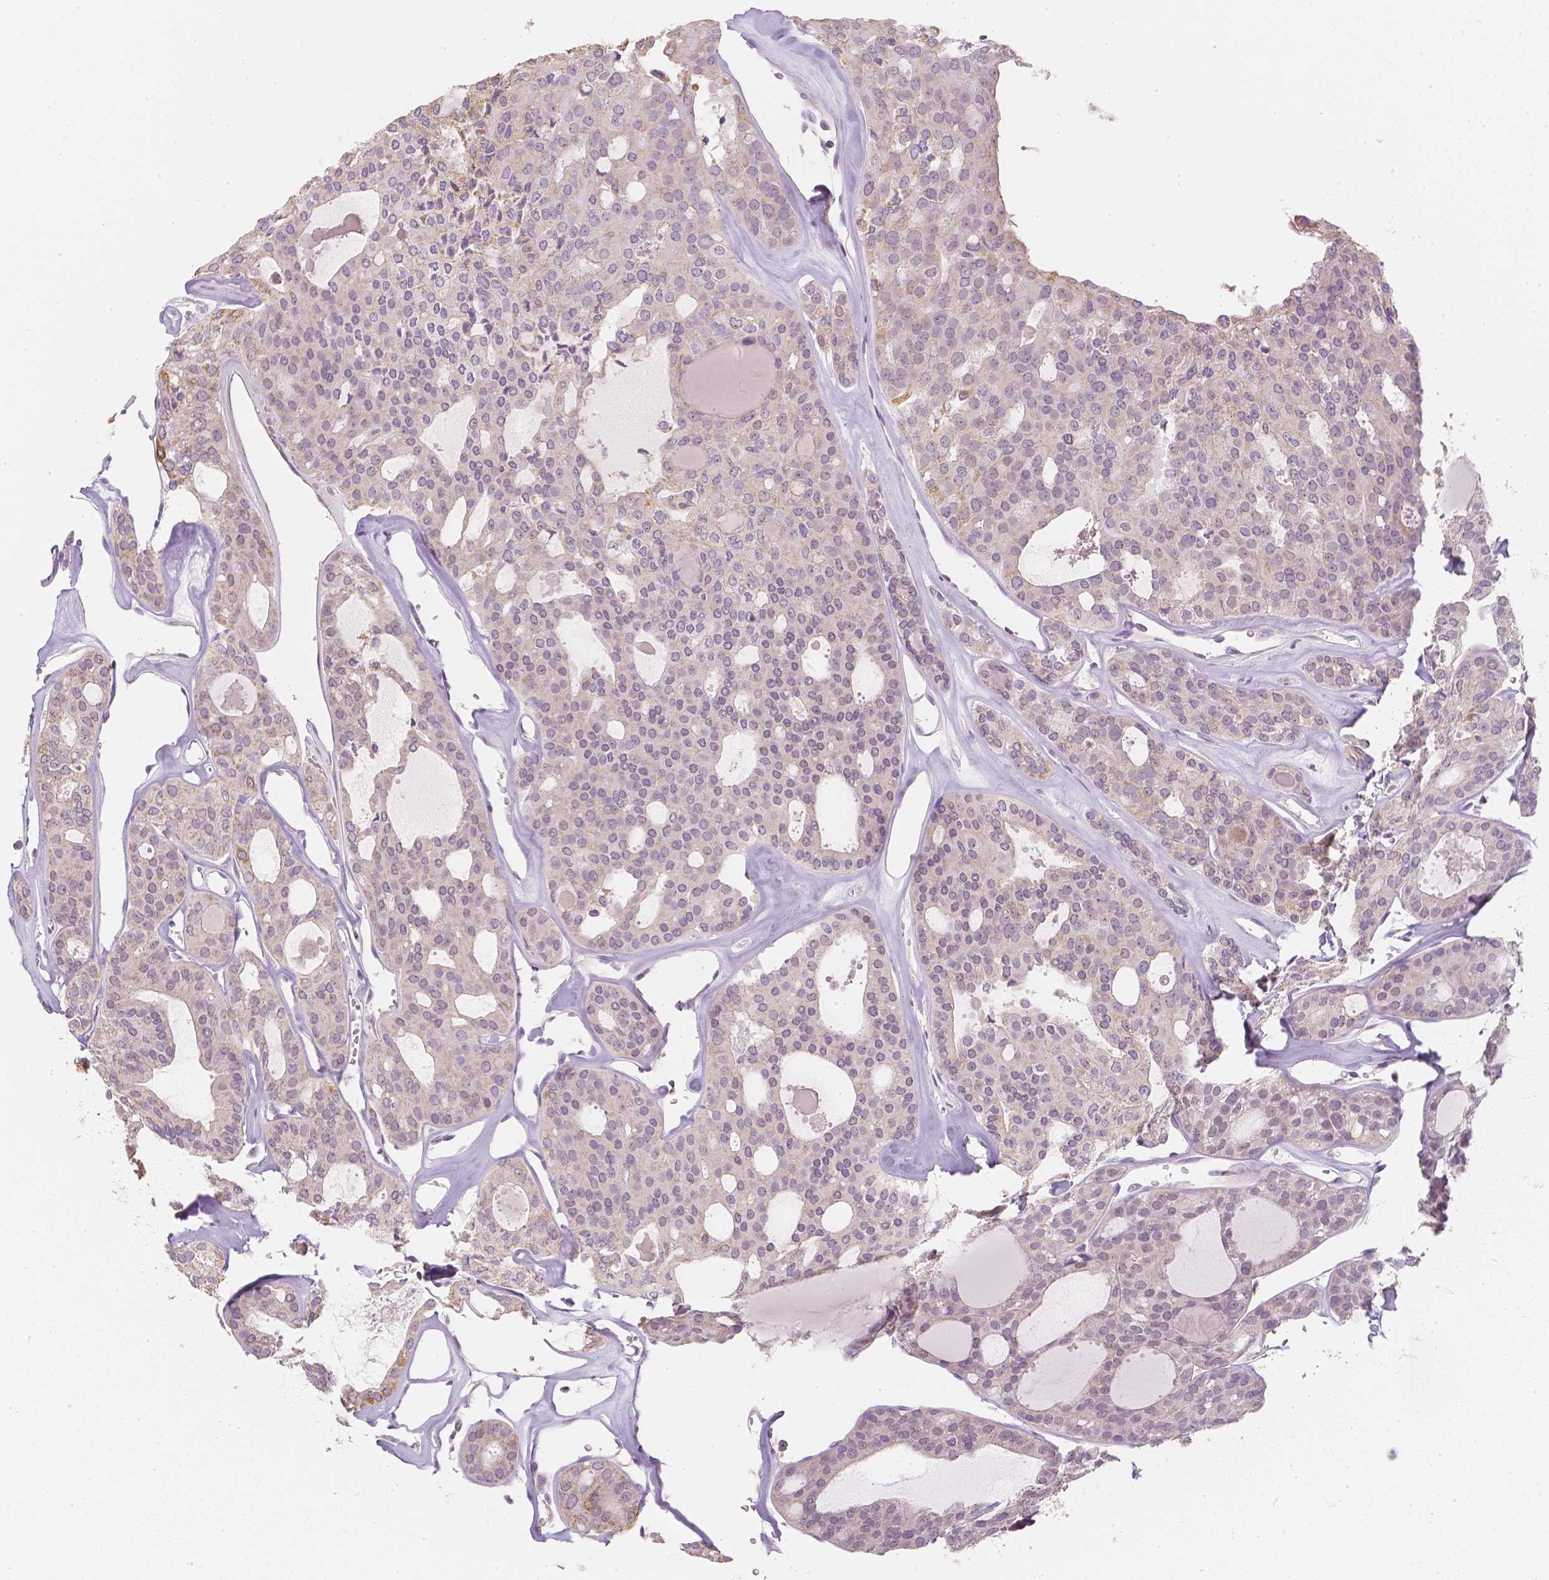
{"staining": {"intensity": "negative", "quantity": "none", "location": "none"}, "tissue": "thyroid cancer", "cell_type": "Tumor cells", "image_type": "cancer", "snomed": [{"axis": "morphology", "description": "Follicular adenoma carcinoma, NOS"}, {"axis": "topography", "description": "Thyroid gland"}], "caption": "Immunohistochemistry of thyroid follicular adenoma carcinoma reveals no positivity in tumor cells.", "gene": "NVL", "patient": {"sex": "male", "age": 75}}